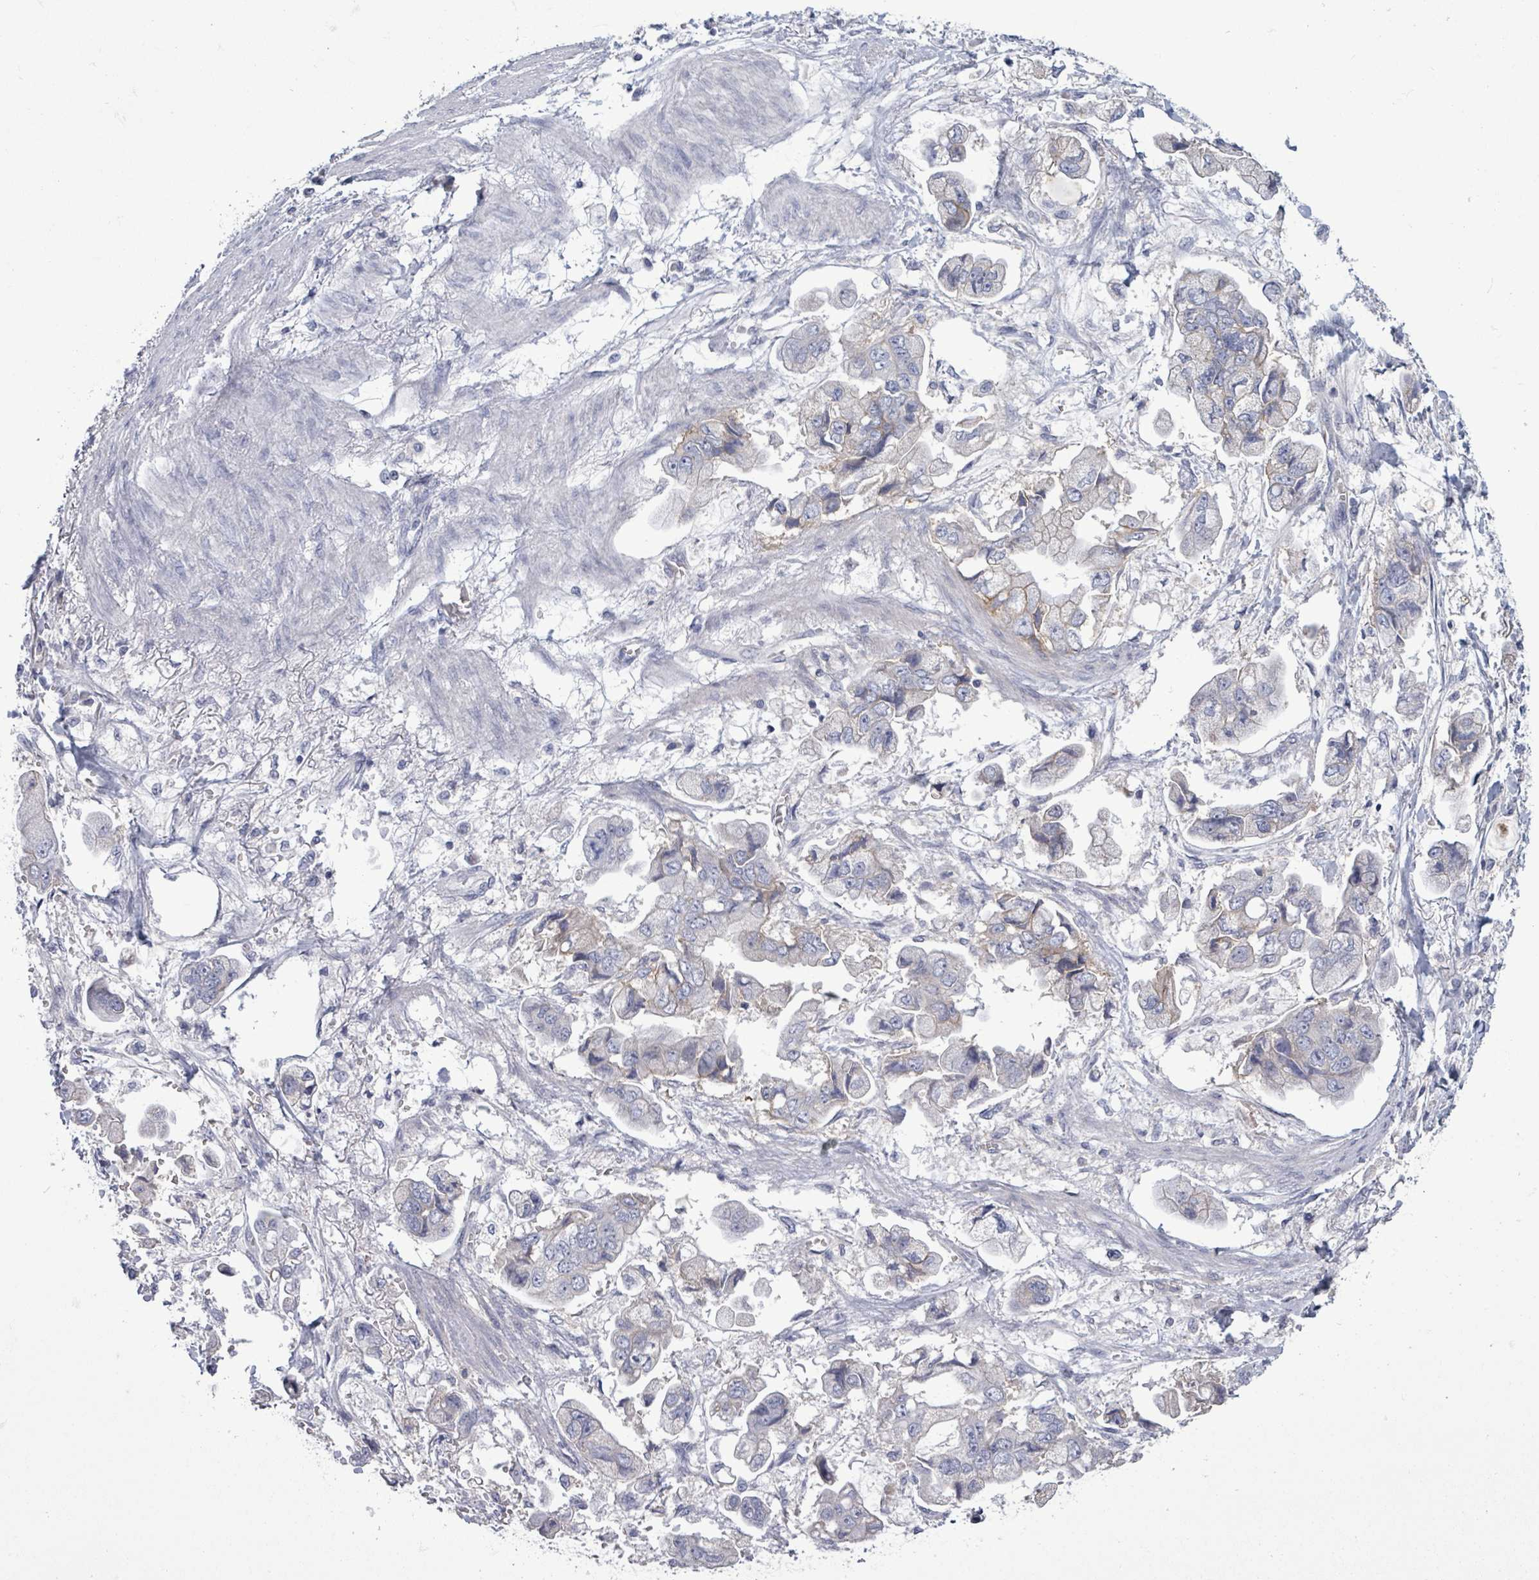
{"staining": {"intensity": "weak", "quantity": "<25%", "location": "cytoplasmic/membranous"}, "tissue": "stomach cancer", "cell_type": "Tumor cells", "image_type": "cancer", "snomed": [{"axis": "morphology", "description": "Adenocarcinoma, NOS"}, {"axis": "topography", "description": "Stomach"}], "caption": "Immunohistochemistry of human stomach cancer (adenocarcinoma) demonstrates no positivity in tumor cells. The staining is performed using DAB brown chromogen with nuclei counter-stained in using hematoxylin.", "gene": "BSG", "patient": {"sex": "male", "age": 62}}